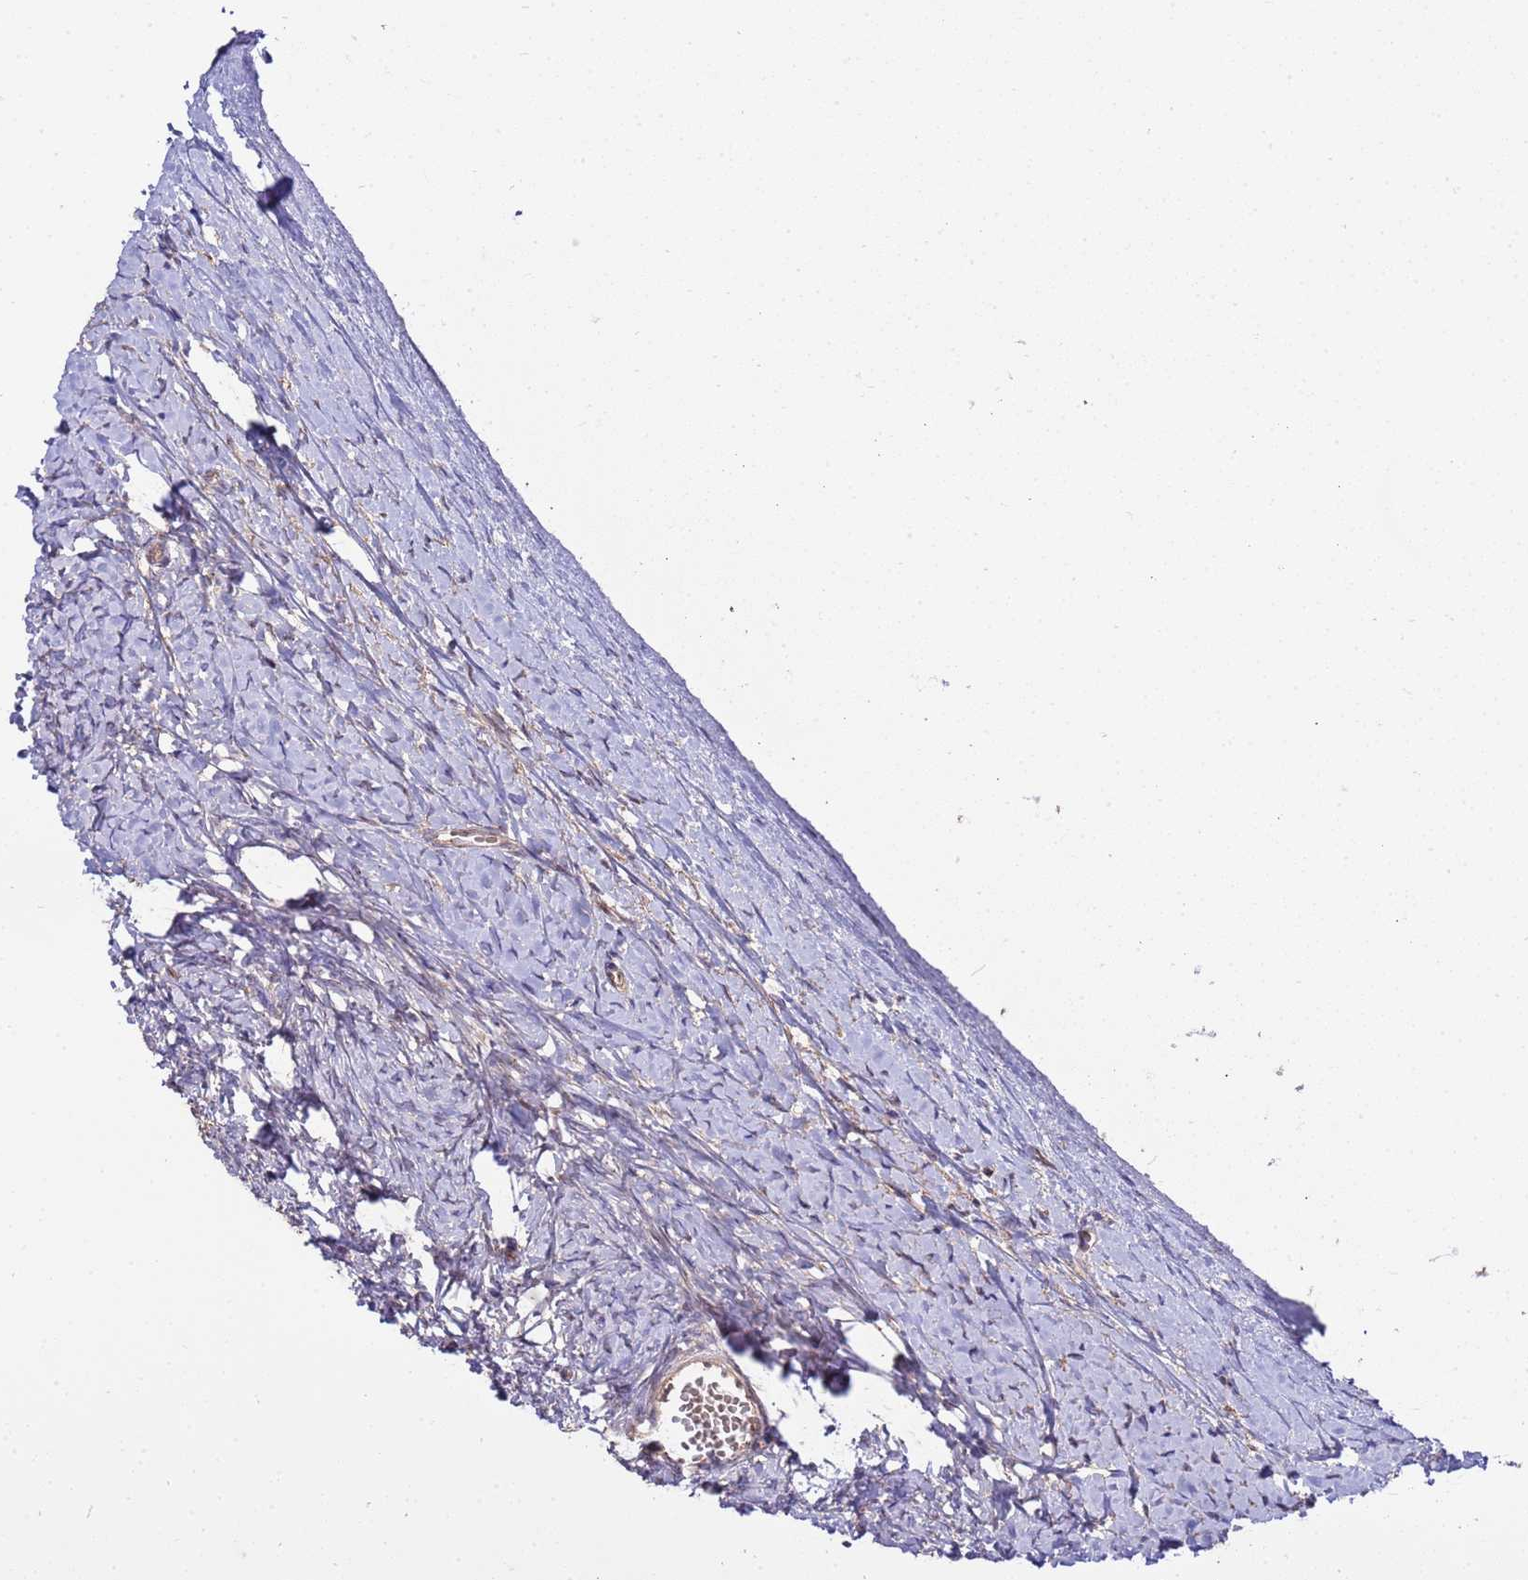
{"staining": {"intensity": "moderate", "quantity": "<25%", "location": "cytoplasmic/membranous,nuclear"}, "tissue": "ovary", "cell_type": "Ovarian stroma cells", "image_type": "normal", "snomed": [{"axis": "morphology", "description": "Normal tissue, NOS"}, {"axis": "morphology", "description": "Developmental malformation"}, {"axis": "topography", "description": "Ovary"}], "caption": "Human ovary stained with a brown dye displays moderate cytoplasmic/membranous,nuclear positive staining in approximately <25% of ovarian stroma cells.", "gene": "SMCO3", "patient": {"sex": "female", "age": 39}}